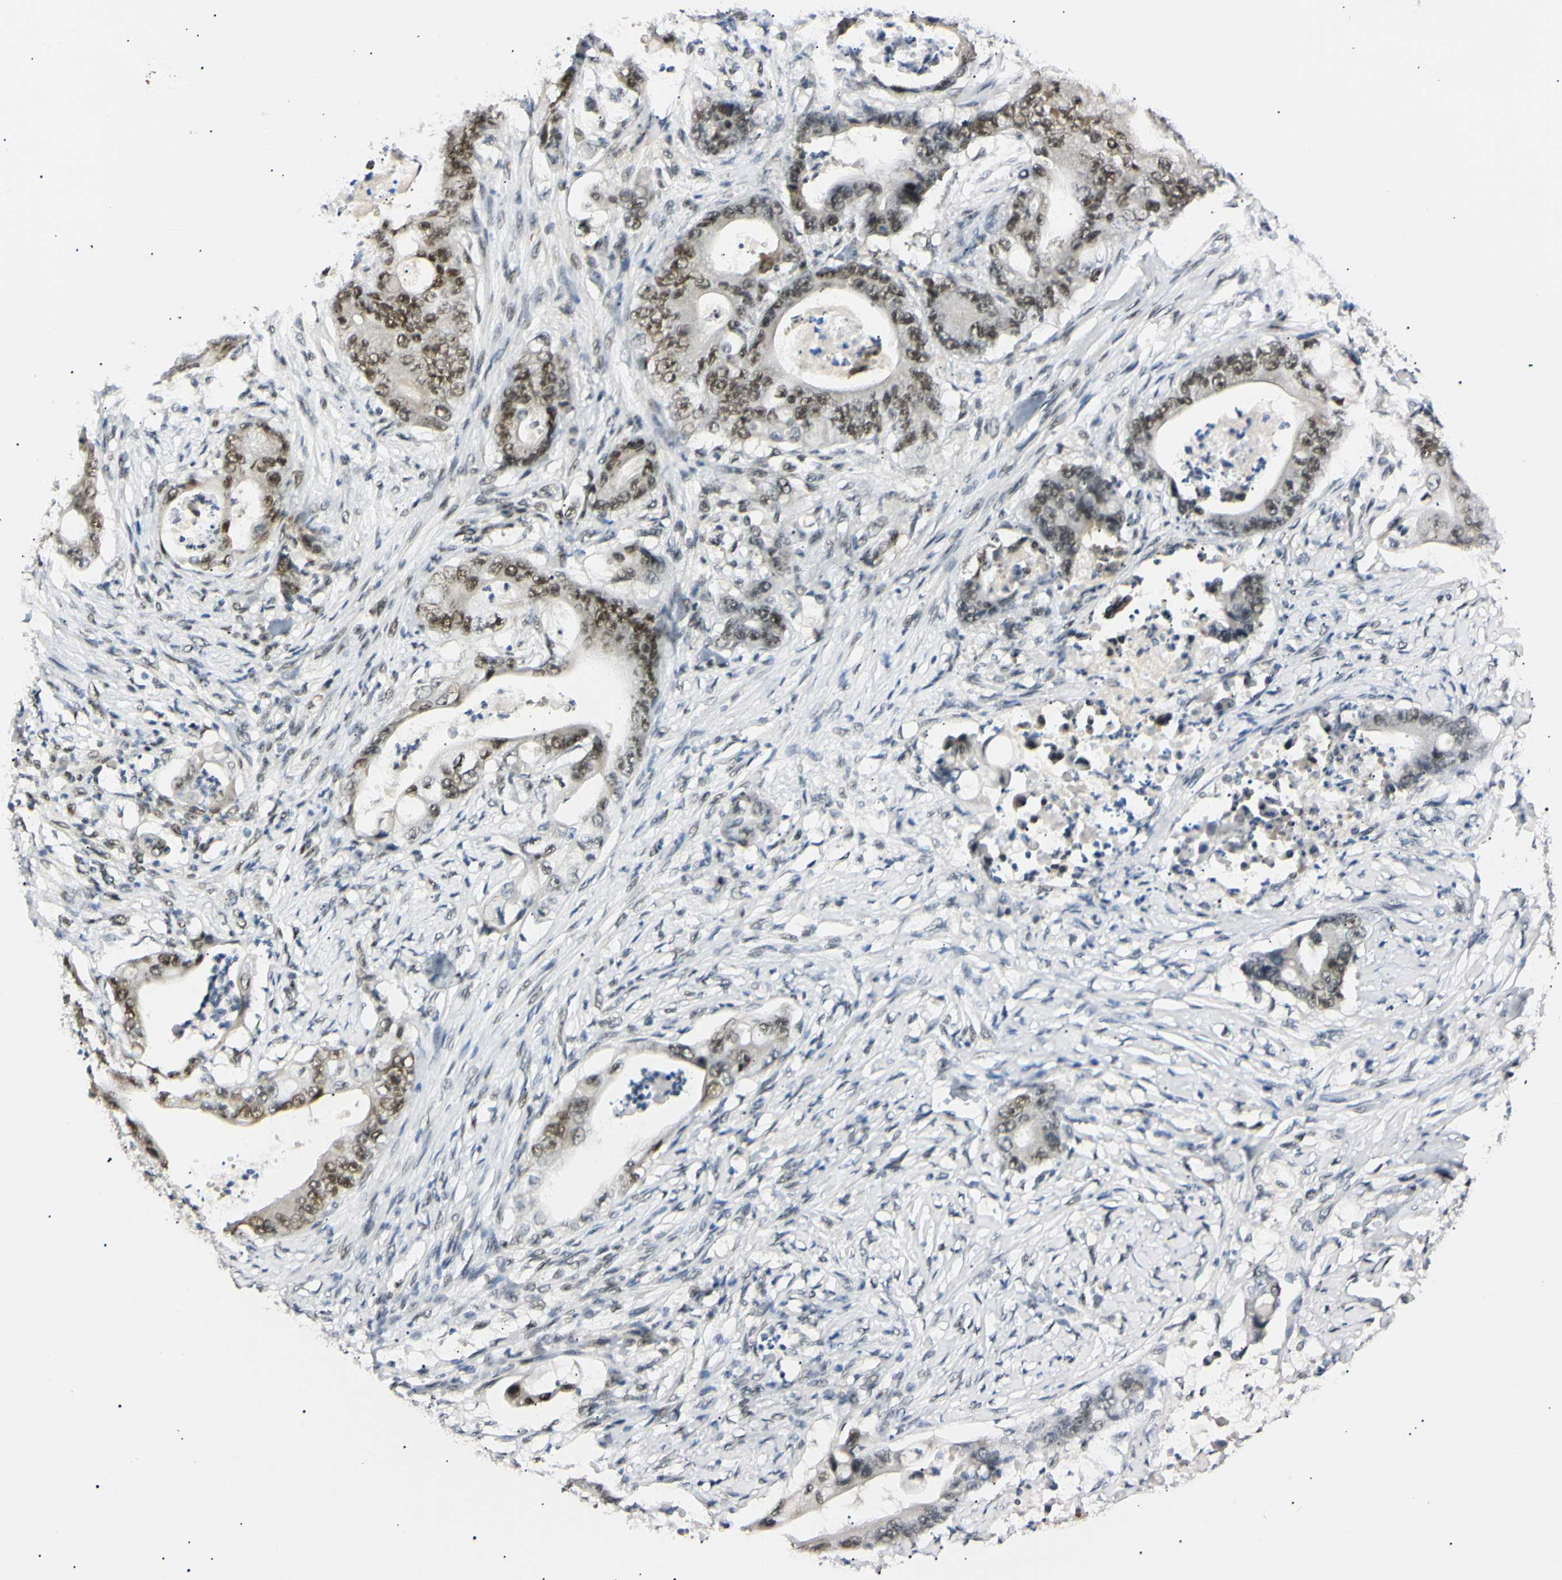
{"staining": {"intensity": "moderate", "quantity": ">75%", "location": "nuclear"}, "tissue": "stomach cancer", "cell_type": "Tumor cells", "image_type": "cancer", "snomed": [{"axis": "morphology", "description": "Adenocarcinoma, NOS"}, {"axis": "topography", "description": "Stomach"}], "caption": "DAB immunohistochemical staining of human stomach cancer (adenocarcinoma) shows moderate nuclear protein positivity in approximately >75% of tumor cells.", "gene": "ZNF134", "patient": {"sex": "female", "age": 73}}